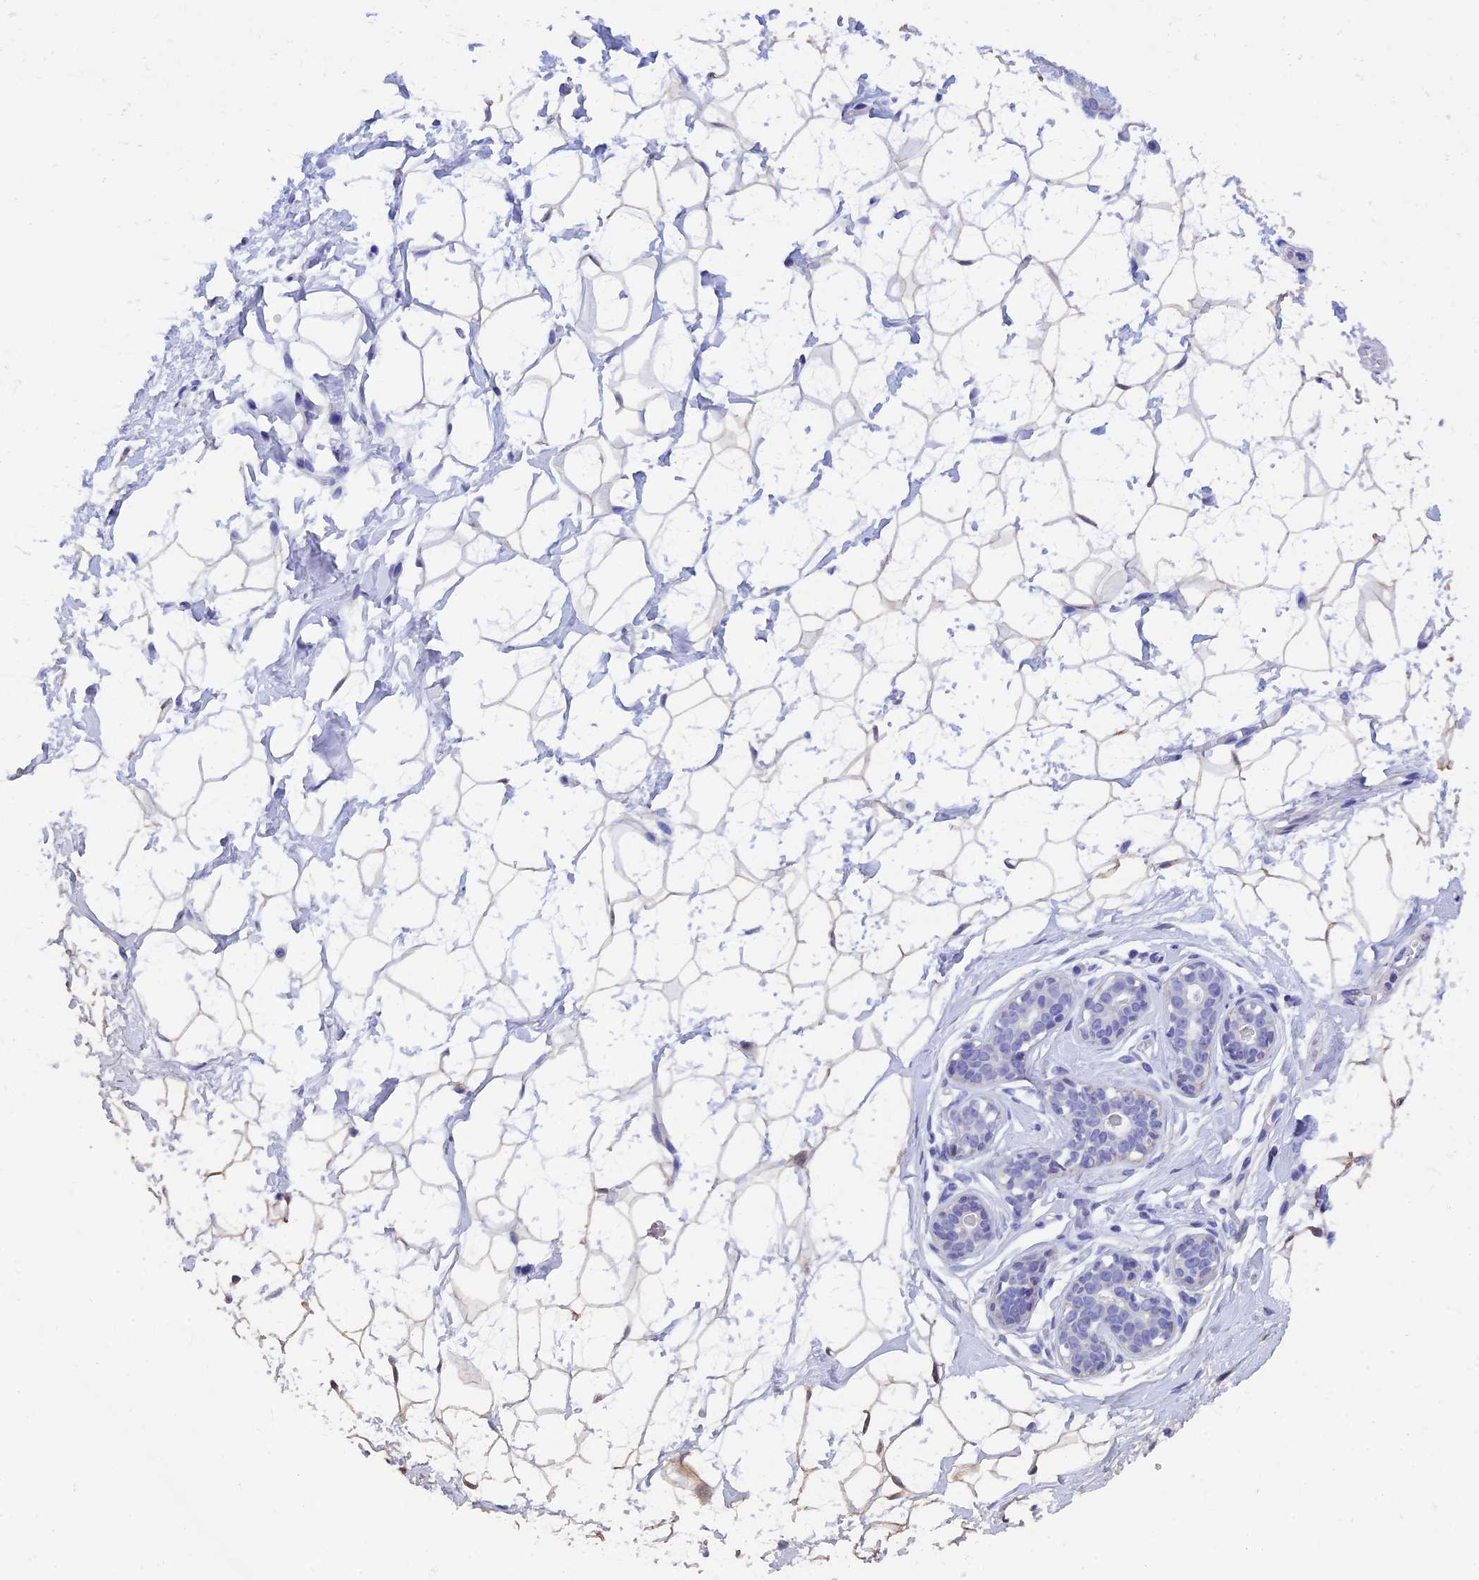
{"staining": {"intensity": "weak", "quantity": ">75%", "location": "cytoplasmic/membranous"}, "tissue": "breast", "cell_type": "Adipocytes", "image_type": "normal", "snomed": [{"axis": "morphology", "description": "Normal tissue, NOS"}, {"axis": "morphology", "description": "Adenoma, NOS"}, {"axis": "topography", "description": "Breast"}], "caption": "Protein expression analysis of unremarkable human breast reveals weak cytoplasmic/membranous positivity in about >75% of adipocytes. The staining is performed using DAB (3,3'-diaminobenzidine) brown chromogen to label protein expression. The nuclei are counter-stained blue using hematoxylin.", "gene": "ADH7", "patient": {"sex": "female", "age": 23}}